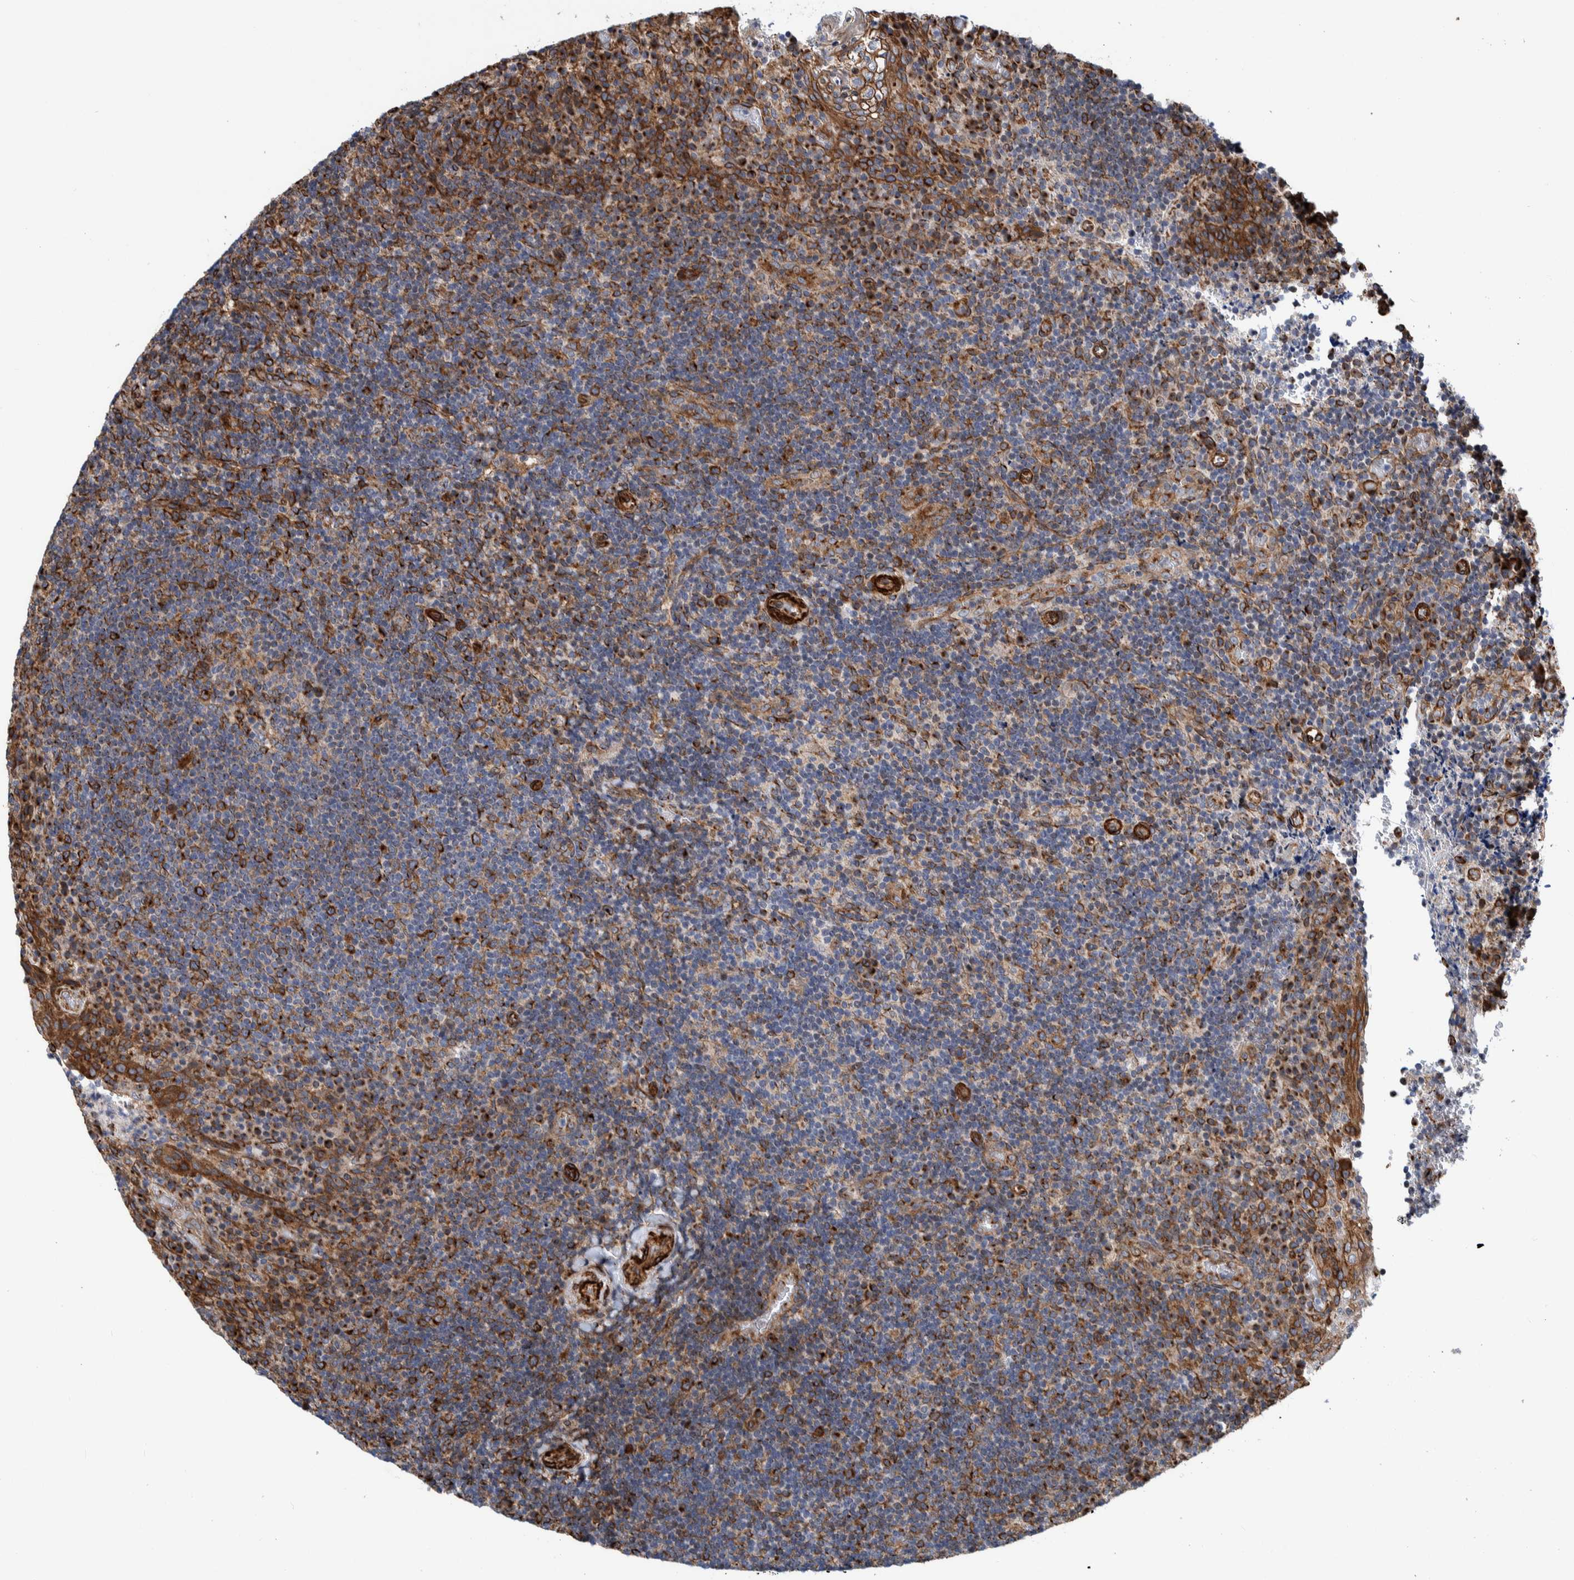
{"staining": {"intensity": "strong", "quantity": "<25%", "location": "cytoplasmic/membranous"}, "tissue": "lymphoma", "cell_type": "Tumor cells", "image_type": "cancer", "snomed": [{"axis": "morphology", "description": "Malignant lymphoma, non-Hodgkin's type, High grade"}, {"axis": "topography", "description": "Tonsil"}], "caption": "Strong cytoplasmic/membranous protein expression is present in approximately <25% of tumor cells in malignant lymphoma, non-Hodgkin's type (high-grade).", "gene": "CCDC57", "patient": {"sex": "female", "age": 36}}